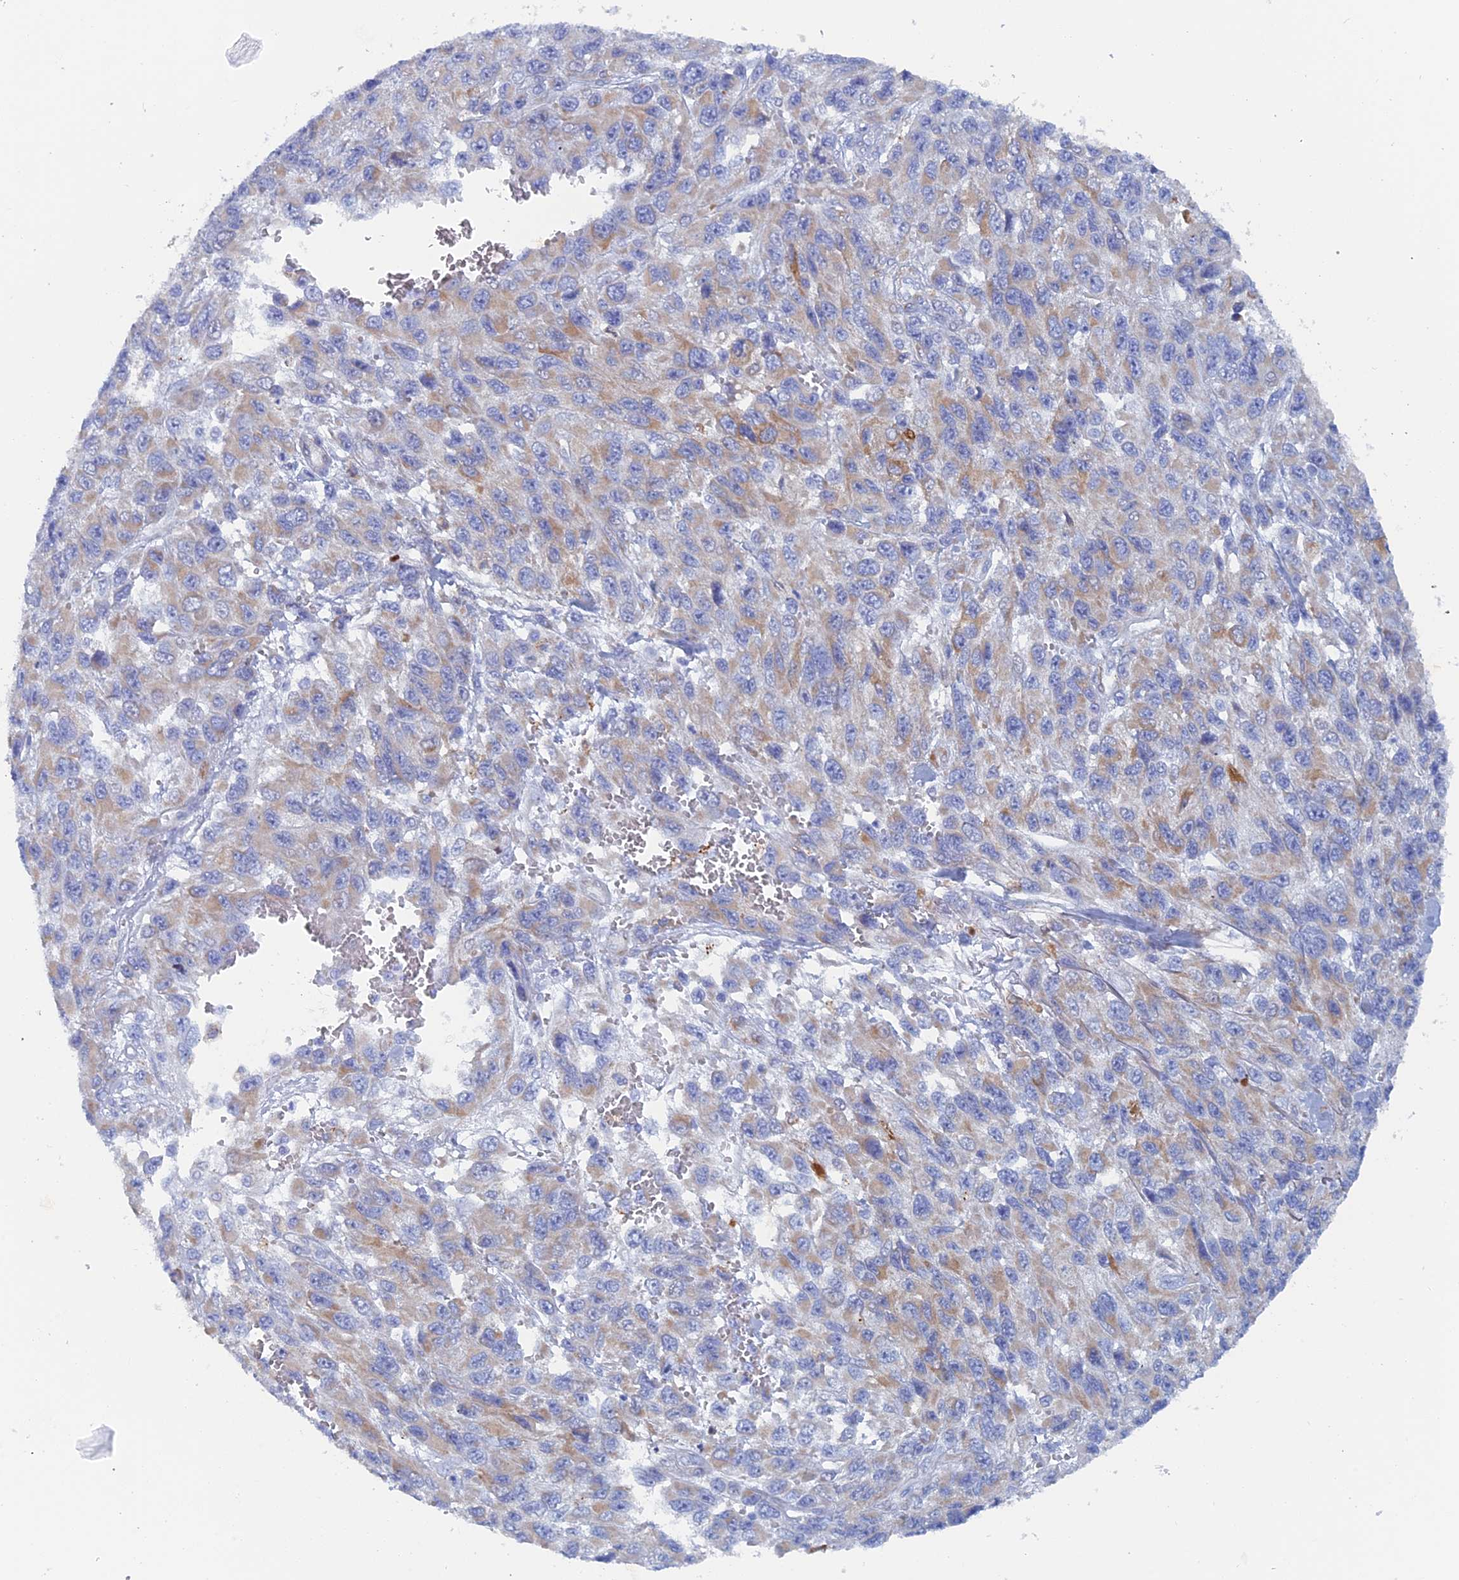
{"staining": {"intensity": "weak", "quantity": "<25%", "location": "cytoplasmic/membranous"}, "tissue": "melanoma", "cell_type": "Tumor cells", "image_type": "cancer", "snomed": [{"axis": "morphology", "description": "Normal tissue, NOS"}, {"axis": "morphology", "description": "Malignant melanoma, NOS"}, {"axis": "topography", "description": "Skin"}], "caption": "This is an IHC image of melanoma. There is no expression in tumor cells.", "gene": "COG7", "patient": {"sex": "female", "age": 96}}